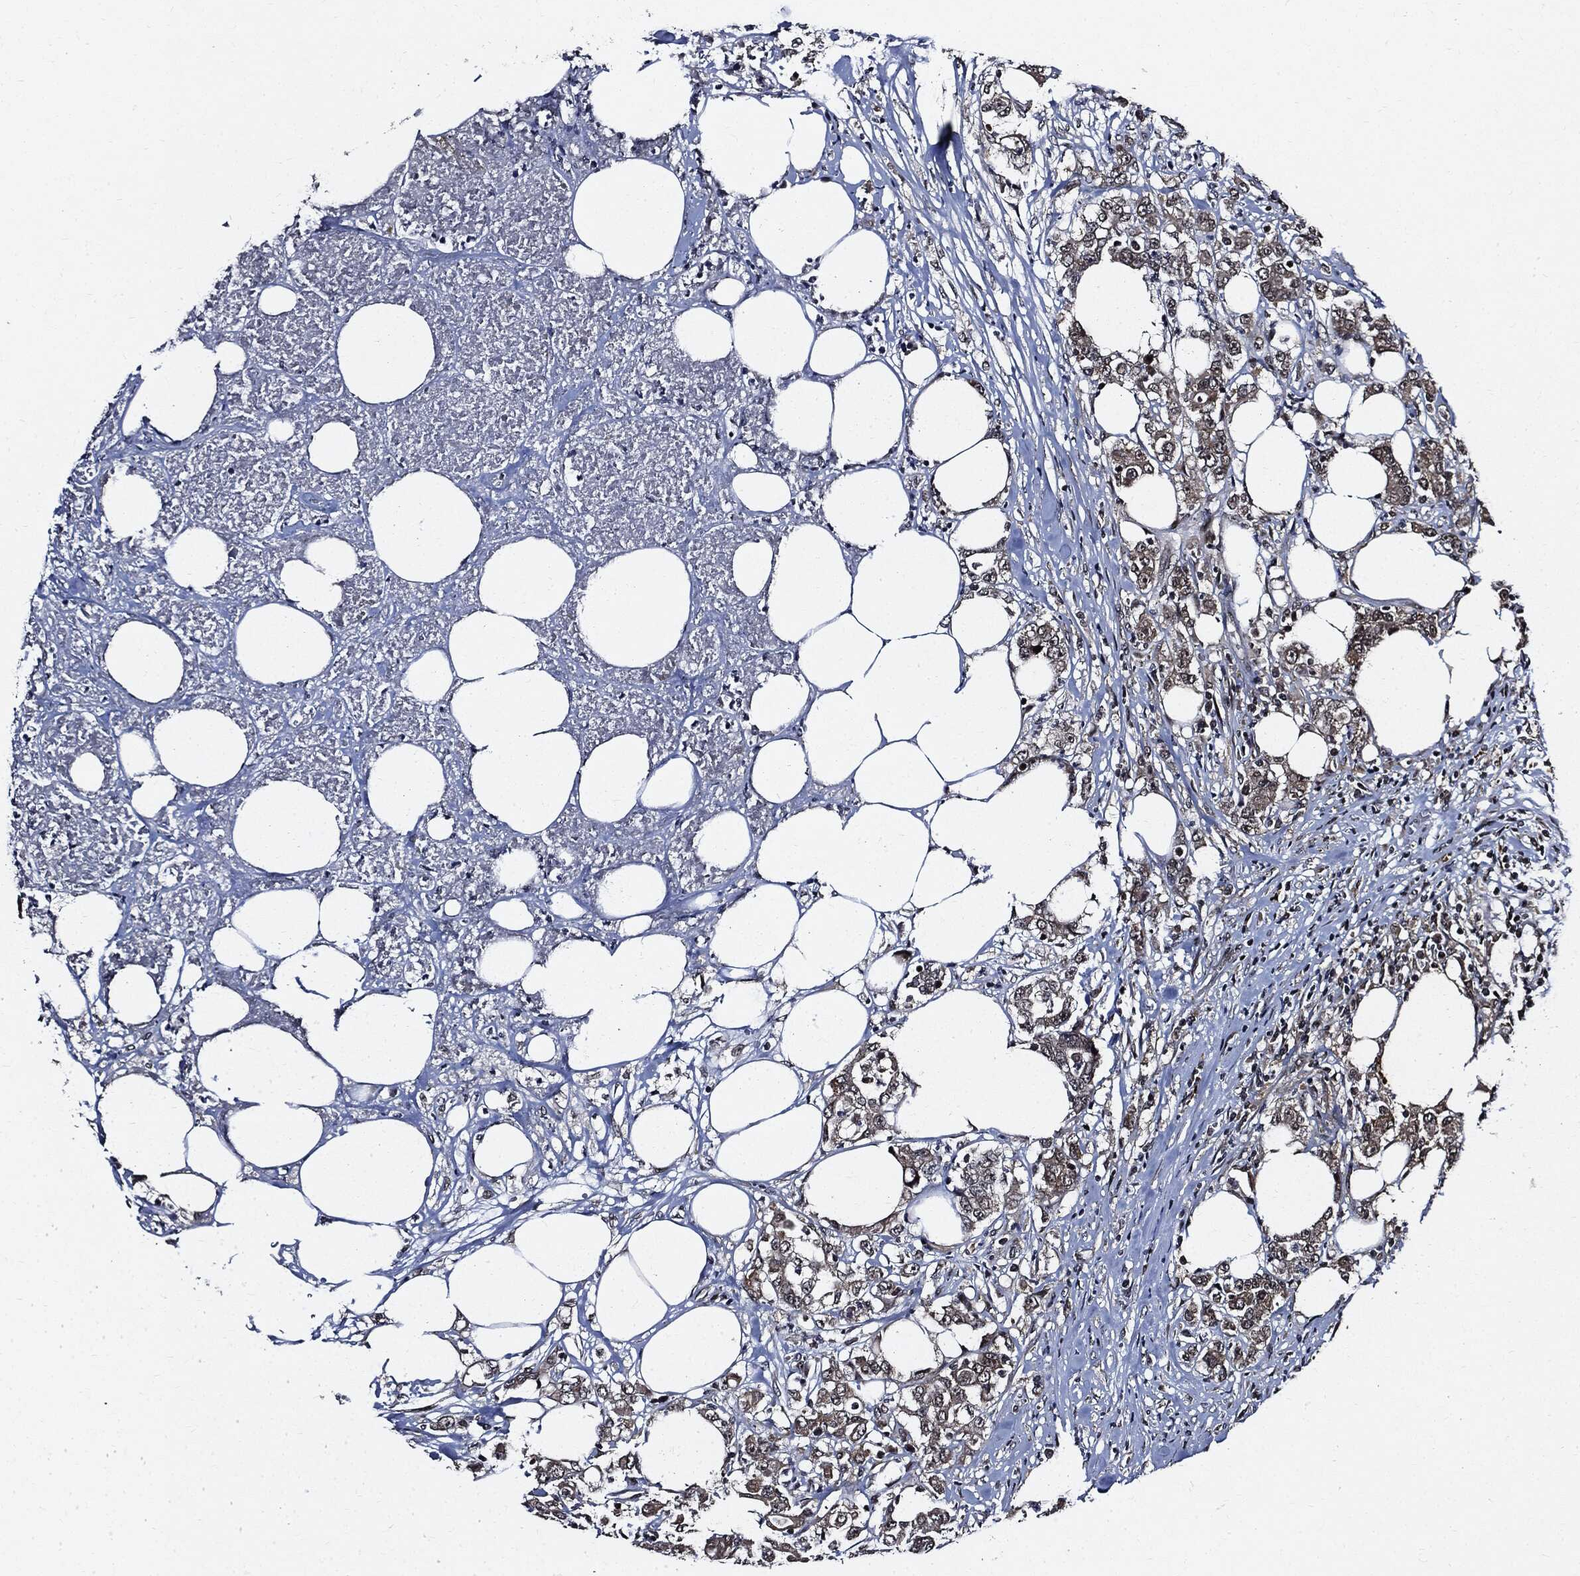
{"staining": {"intensity": "weak", "quantity": "25%-75%", "location": "cytoplasmic/membranous"}, "tissue": "colorectal cancer", "cell_type": "Tumor cells", "image_type": "cancer", "snomed": [{"axis": "morphology", "description": "Adenocarcinoma, NOS"}, {"axis": "topography", "description": "Colon"}], "caption": "About 25%-75% of tumor cells in human colorectal adenocarcinoma display weak cytoplasmic/membranous protein expression as visualized by brown immunohistochemical staining.", "gene": "SUGT1", "patient": {"sex": "female", "age": 48}}